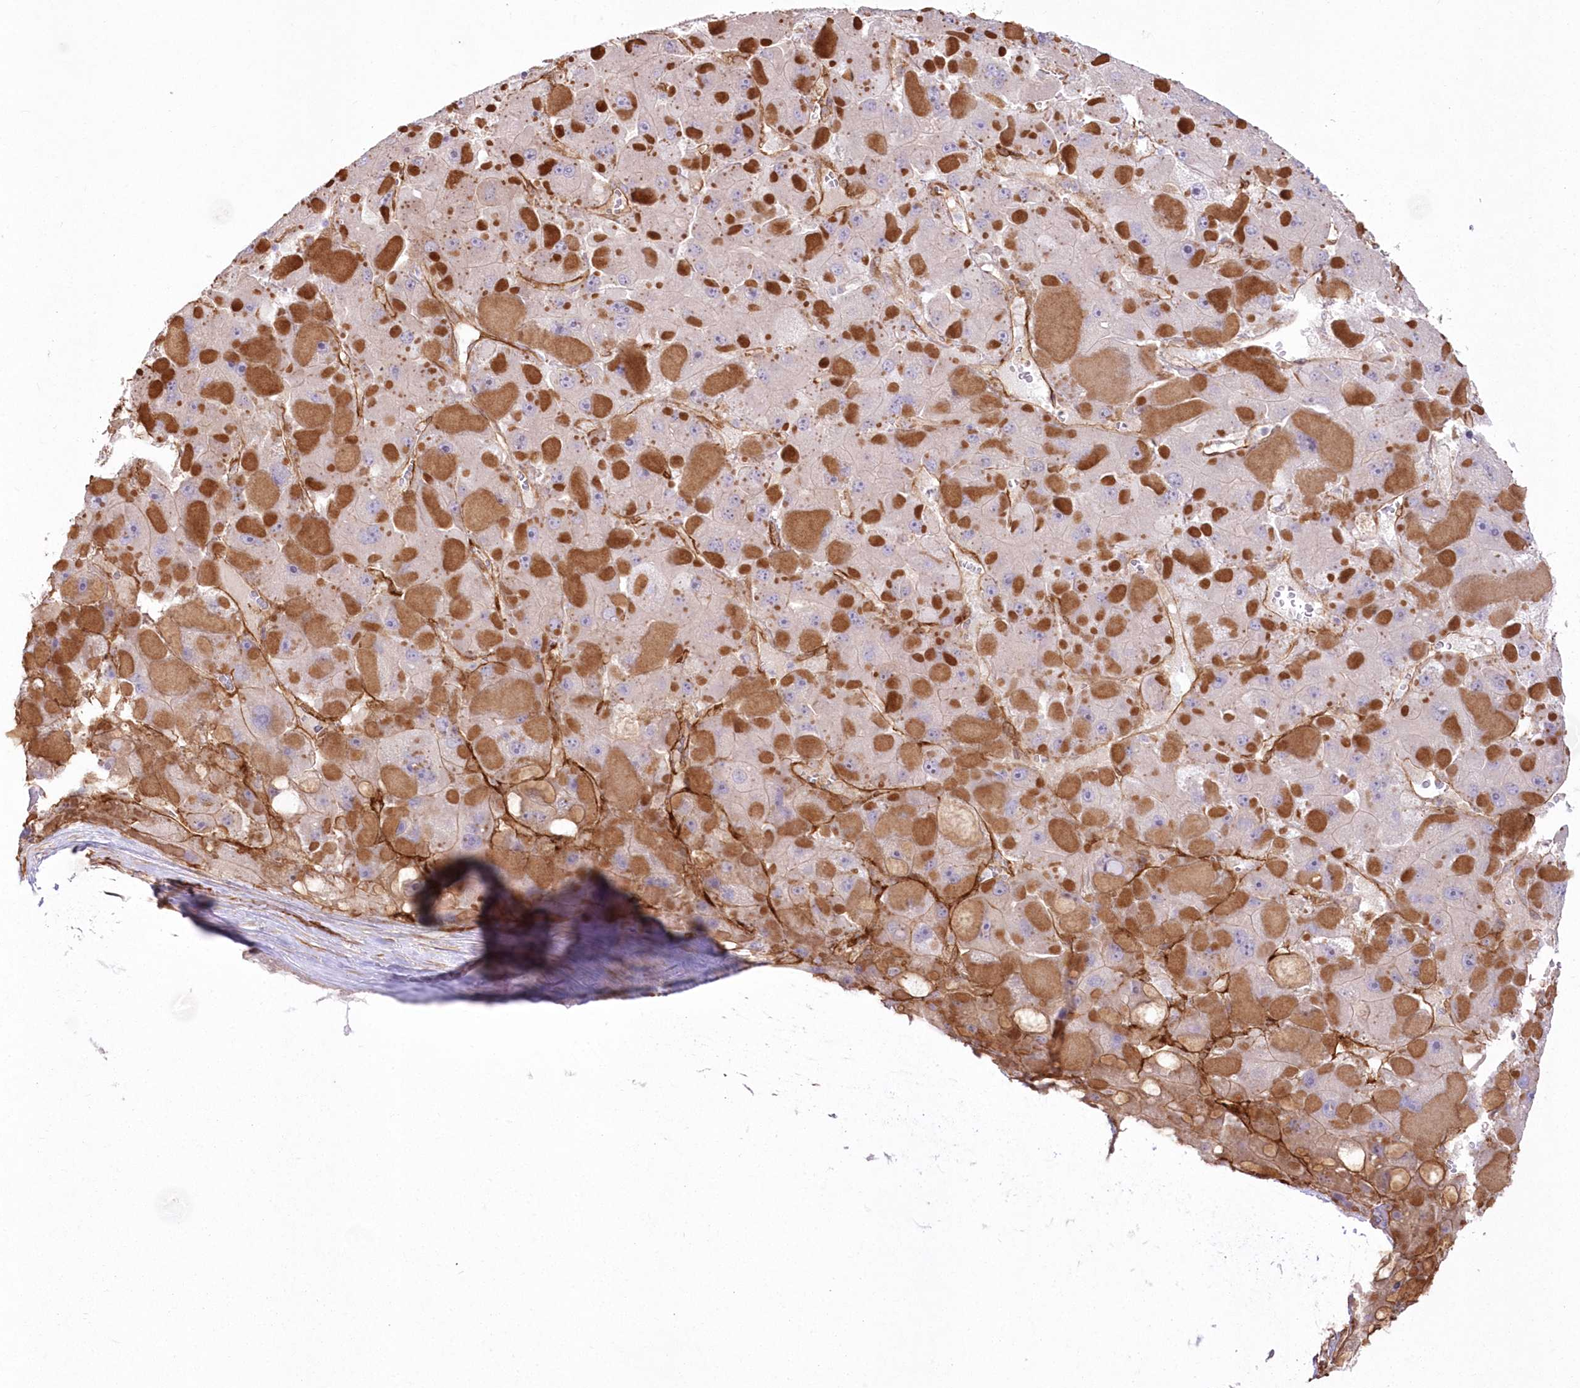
{"staining": {"intensity": "moderate", "quantity": "<25%", "location": "cytoplasmic/membranous"}, "tissue": "liver cancer", "cell_type": "Tumor cells", "image_type": "cancer", "snomed": [{"axis": "morphology", "description": "Carcinoma, Hepatocellular, NOS"}, {"axis": "topography", "description": "Liver"}], "caption": "Liver hepatocellular carcinoma stained for a protein exhibits moderate cytoplasmic/membranous positivity in tumor cells. (DAB (3,3'-diaminobenzidine) IHC, brown staining for protein, blue staining for nuclei).", "gene": "SH3PXD2B", "patient": {"sex": "female", "age": 73}}